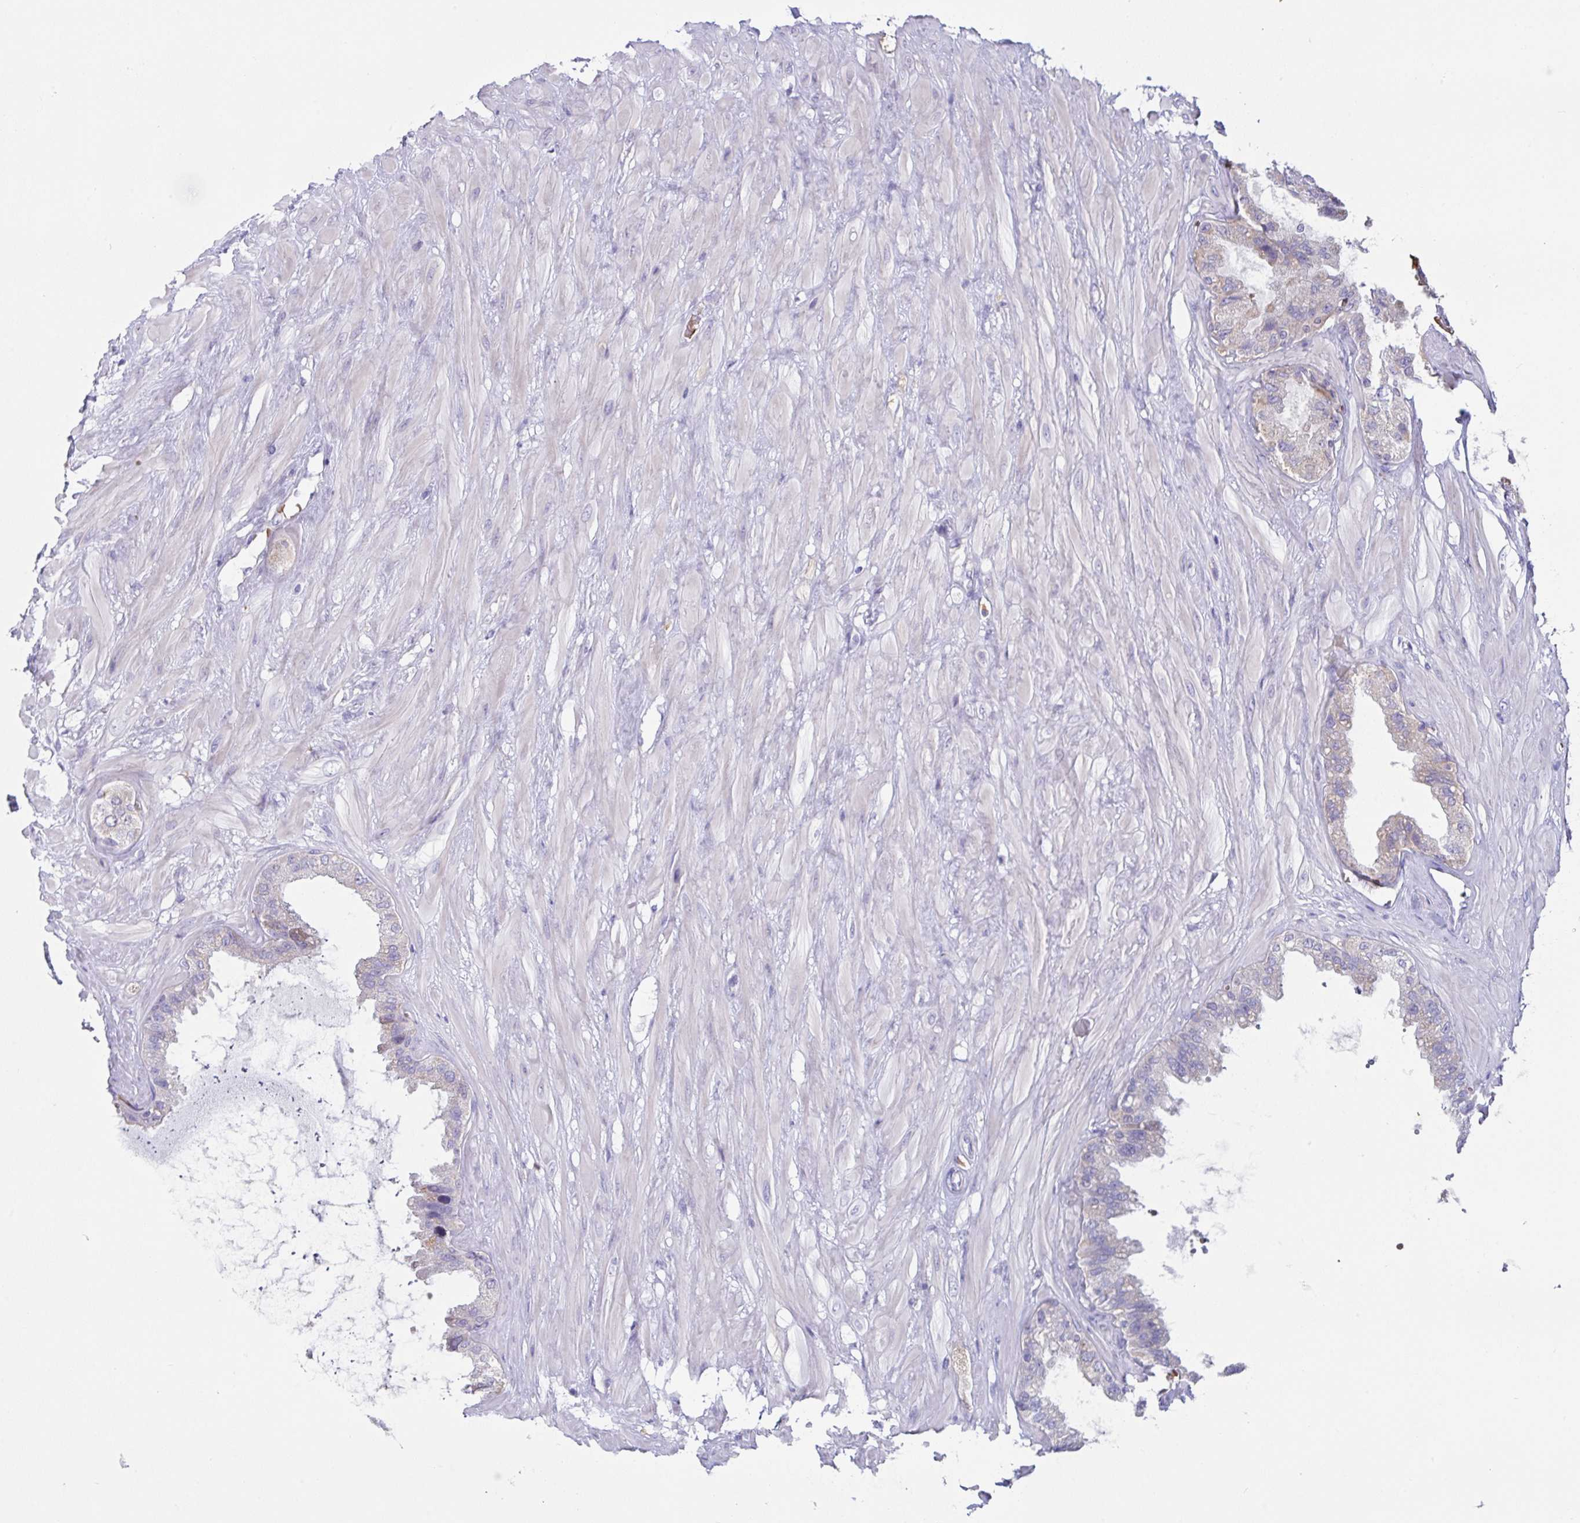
{"staining": {"intensity": "moderate", "quantity": "<25%", "location": "cytoplasmic/membranous"}, "tissue": "seminal vesicle", "cell_type": "Glandular cells", "image_type": "normal", "snomed": [{"axis": "morphology", "description": "Normal tissue, NOS"}, {"axis": "topography", "description": "Seminal veicle"}, {"axis": "topography", "description": "Peripheral nerve tissue"}], "caption": "The image demonstrates a brown stain indicating the presence of a protein in the cytoplasmic/membranous of glandular cells in seminal vesicle.", "gene": "TFAP2C", "patient": {"sex": "male", "age": 76}}